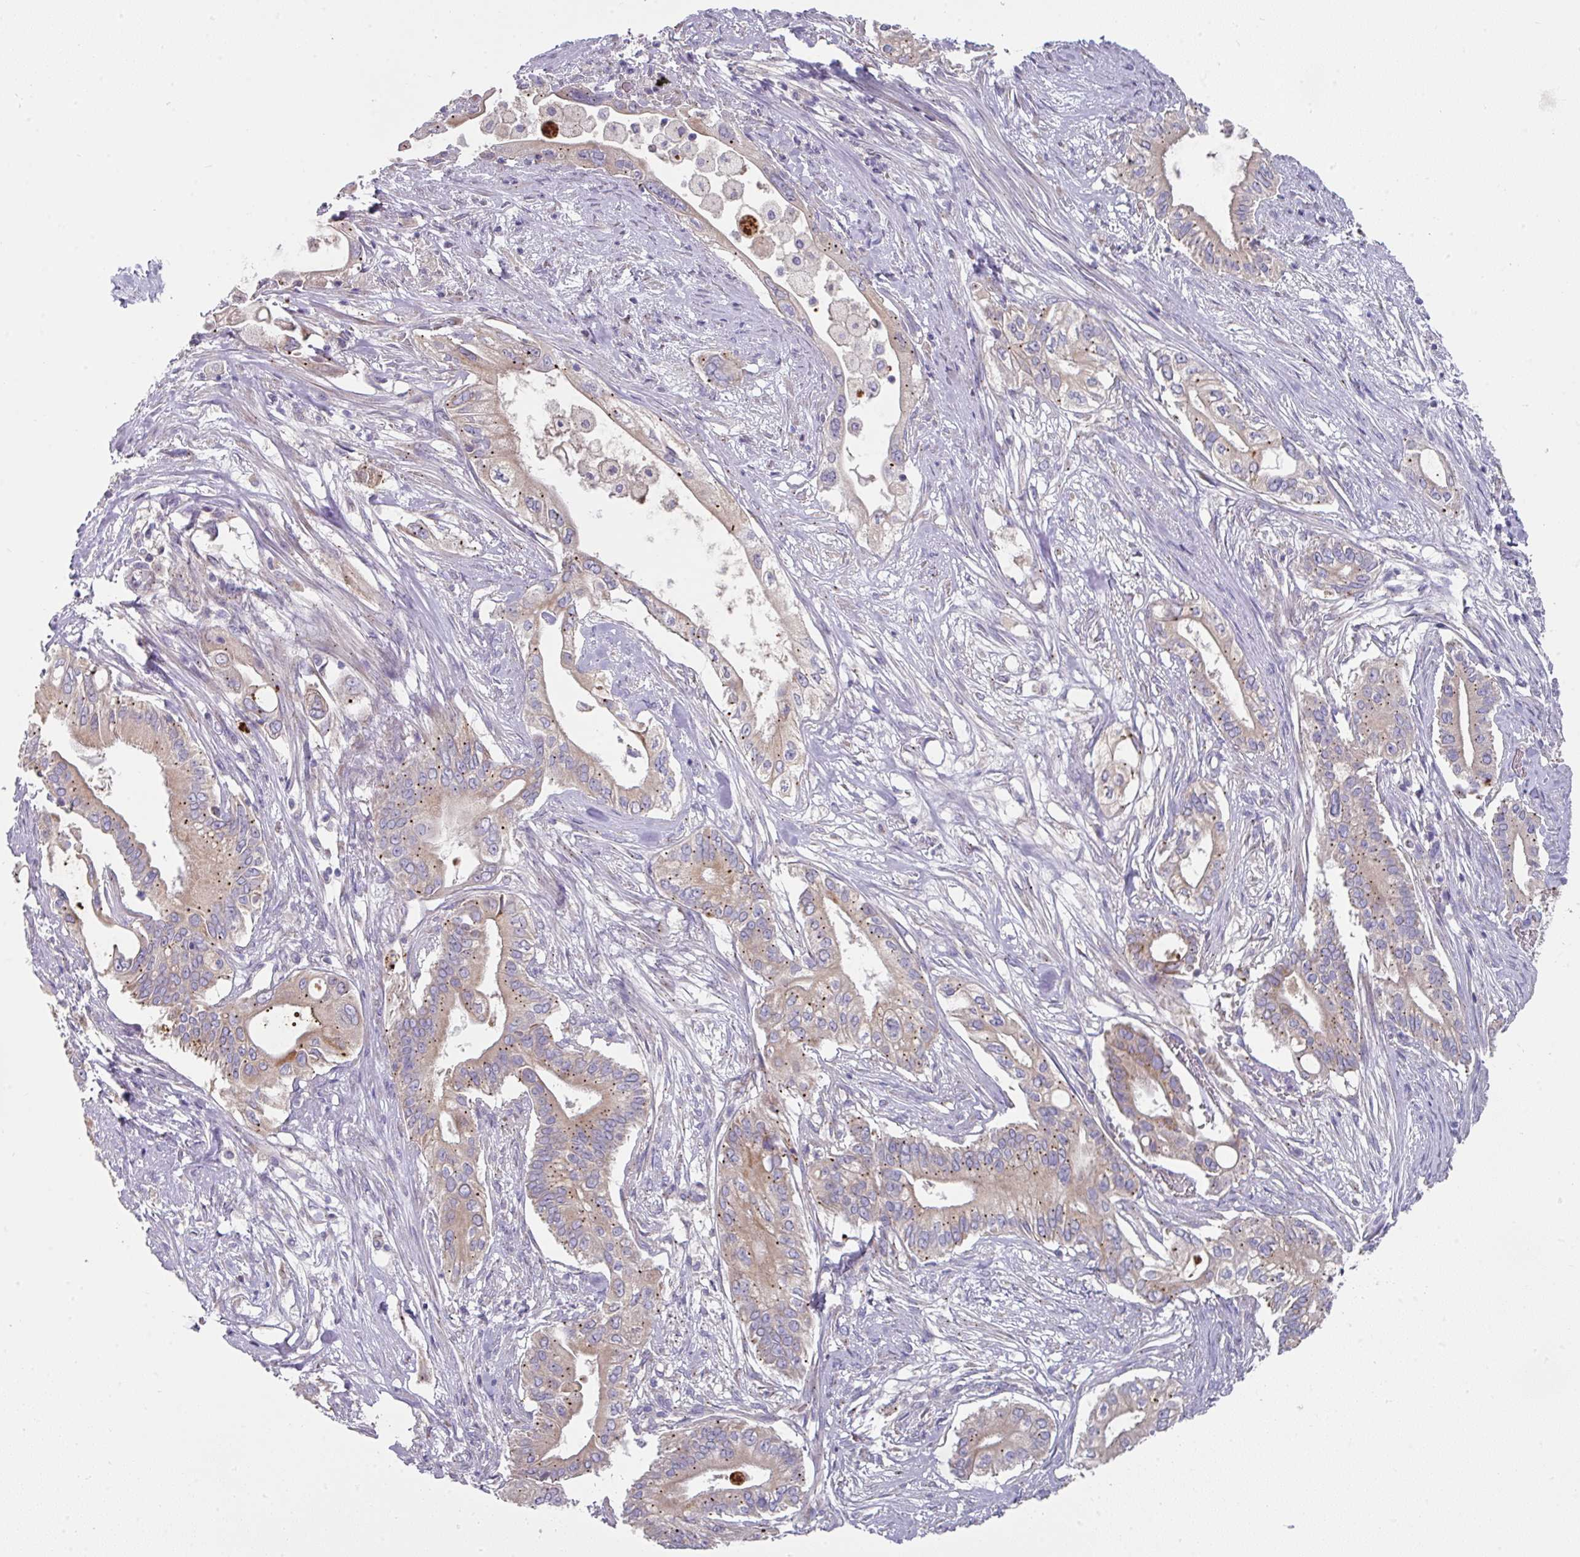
{"staining": {"intensity": "moderate", "quantity": "25%-75%", "location": "cytoplasmic/membranous"}, "tissue": "pancreatic cancer", "cell_type": "Tumor cells", "image_type": "cancer", "snomed": [{"axis": "morphology", "description": "Adenocarcinoma, NOS"}, {"axis": "topography", "description": "Pancreas"}], "caption": "There is medium levels of moderate cytoplasmic/membranous staining in tumor cells of pancreatic adenocarcinoma, as demonstrated by immunohistochemical staining (brown color).", "gene": "IL4R", "patient": {"sex": "female", "age": 68}}